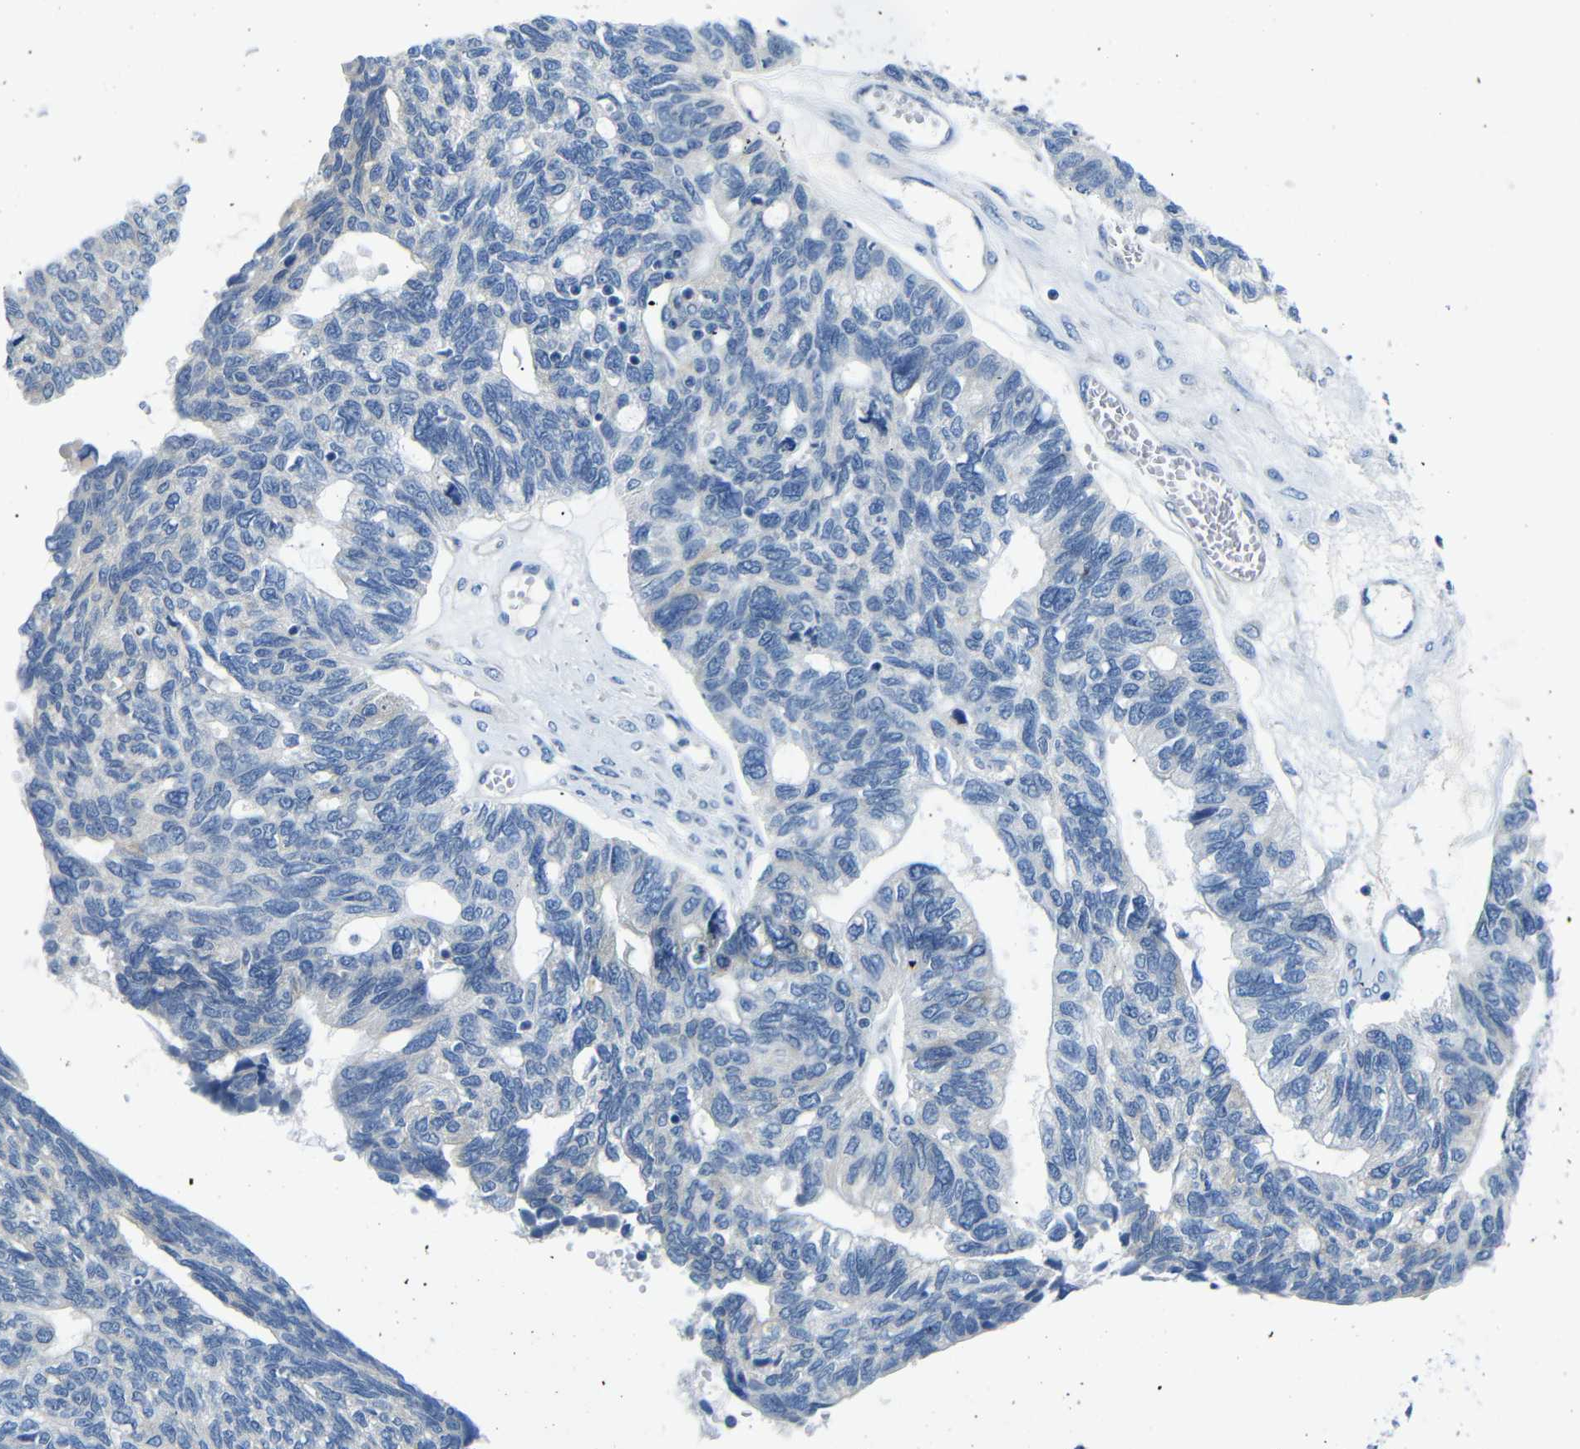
{"staining": {"intensity": "negative", "quantity": "none", "location": "none"}, "tissue": "ovarian cancer", "cell_type": "Tumor cells", "image_type": "cancer", "snomed": [{"axis": "morphology", "description": "Cystadenocarcinoma, serous, NOS"}, {"axis": "topography", "description": "Ovary"}], "caption": "DAB immunohistochemical staining of human serous cystadenocarcinoma (ovarian) shows no significant expression in tumor cells.", "gene": "DCP1A", "patient": {"sex": "female", "age": 79}}